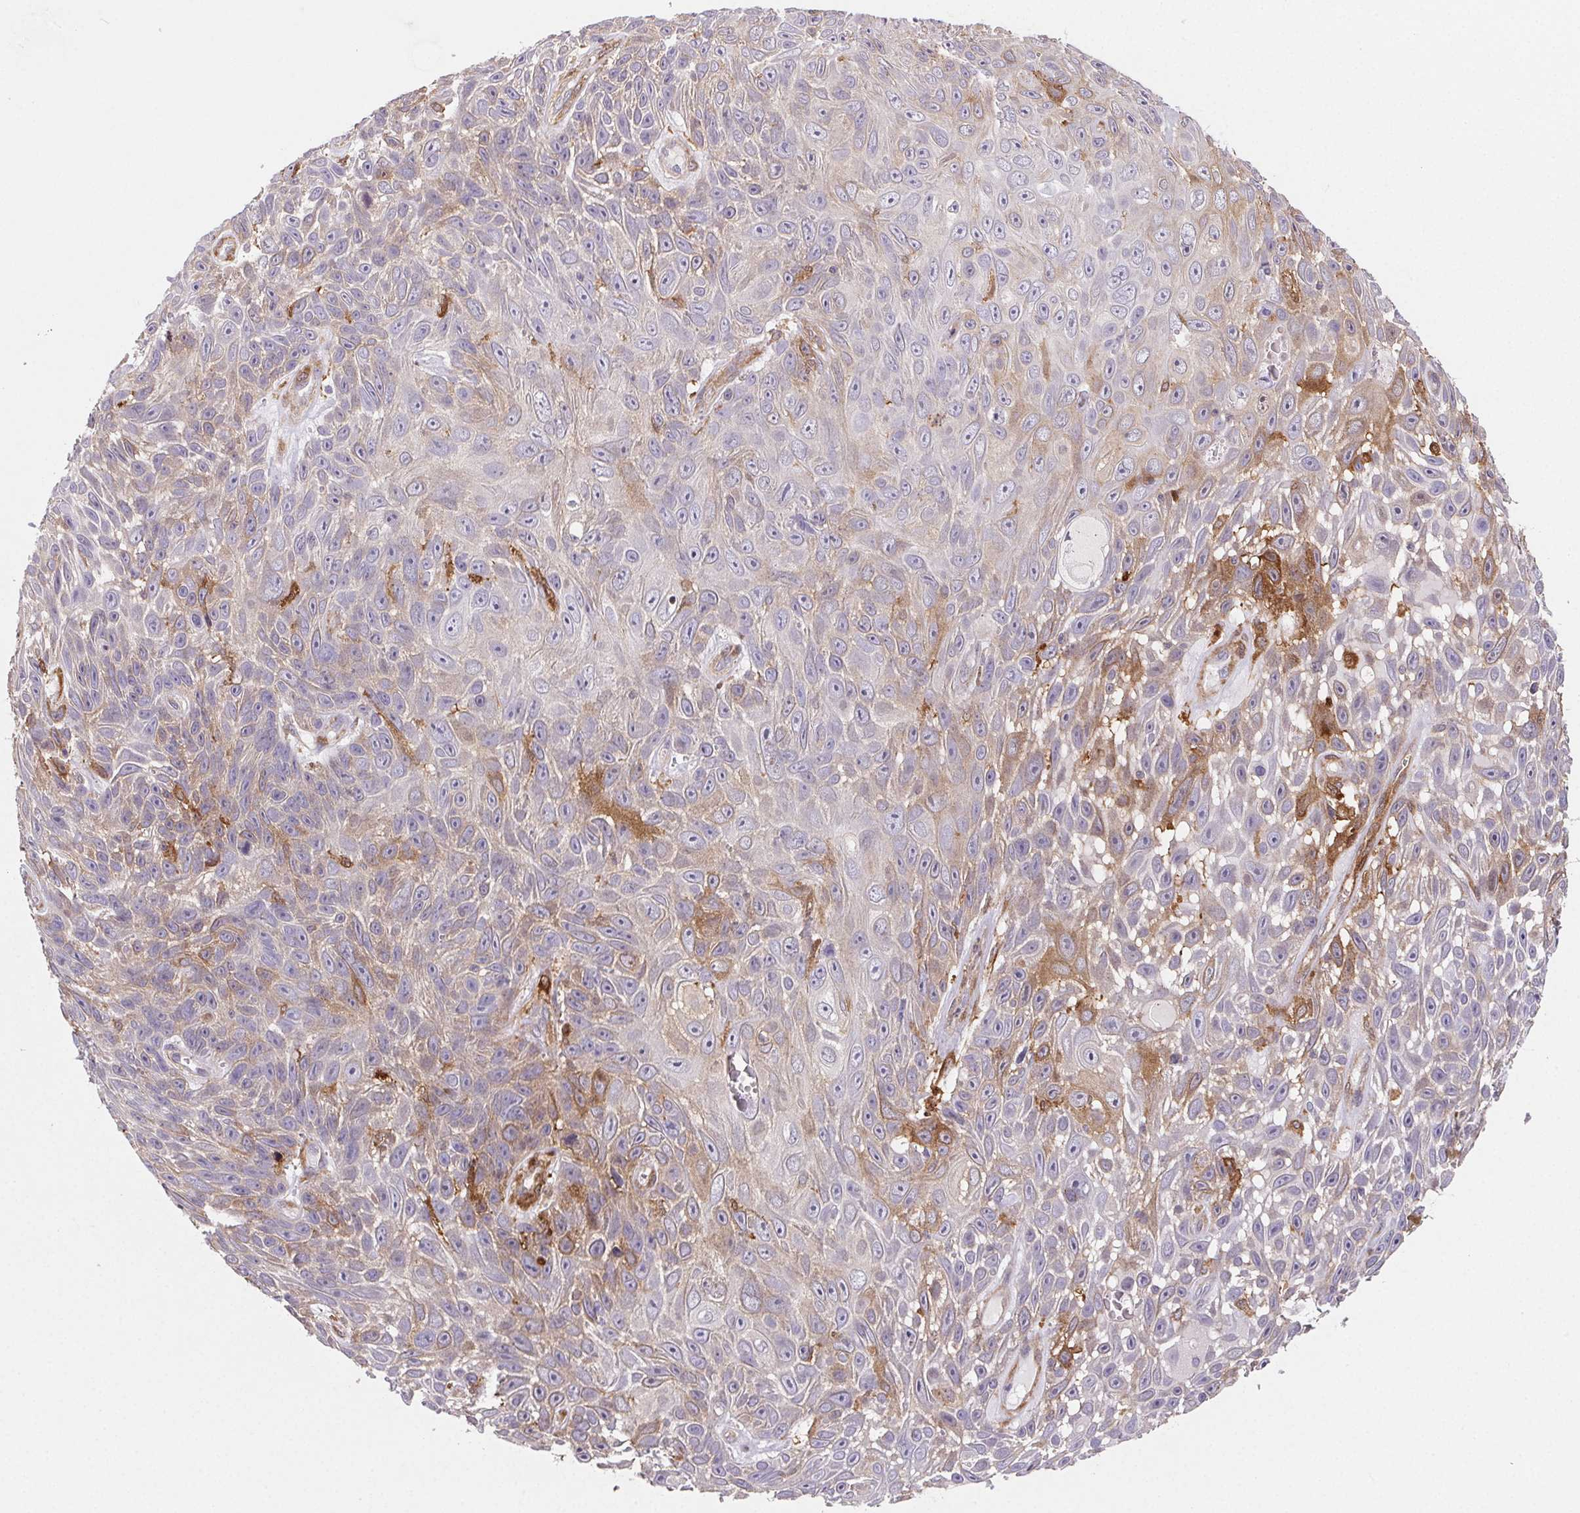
{"staining": {"intensity": "moderate", "quantity": "<25%", "location": "cytoplasmic/membranous"}, "tissue": "skin cancer", "cell_type": "Tumor cells", "image_type": "cancer", "snomed": [{"axis": "morphology", "description": "Squamous cell carcinoma, NOS"}, {"axis": "topography", "description": "Skin"}], "caption": "IHC micrograph of neoplastic tissue: skin squamous cell carcinoma stained using immunohistochemistry (IHC) reveals low levels of moderate protein expression localized specifically in the cytoplasmic/membranous of tumor cells, appearing as a cytoplasmic/membranous brown color.", "gene": "GBP1", "patient": {"sex": "male", "age": 82}}